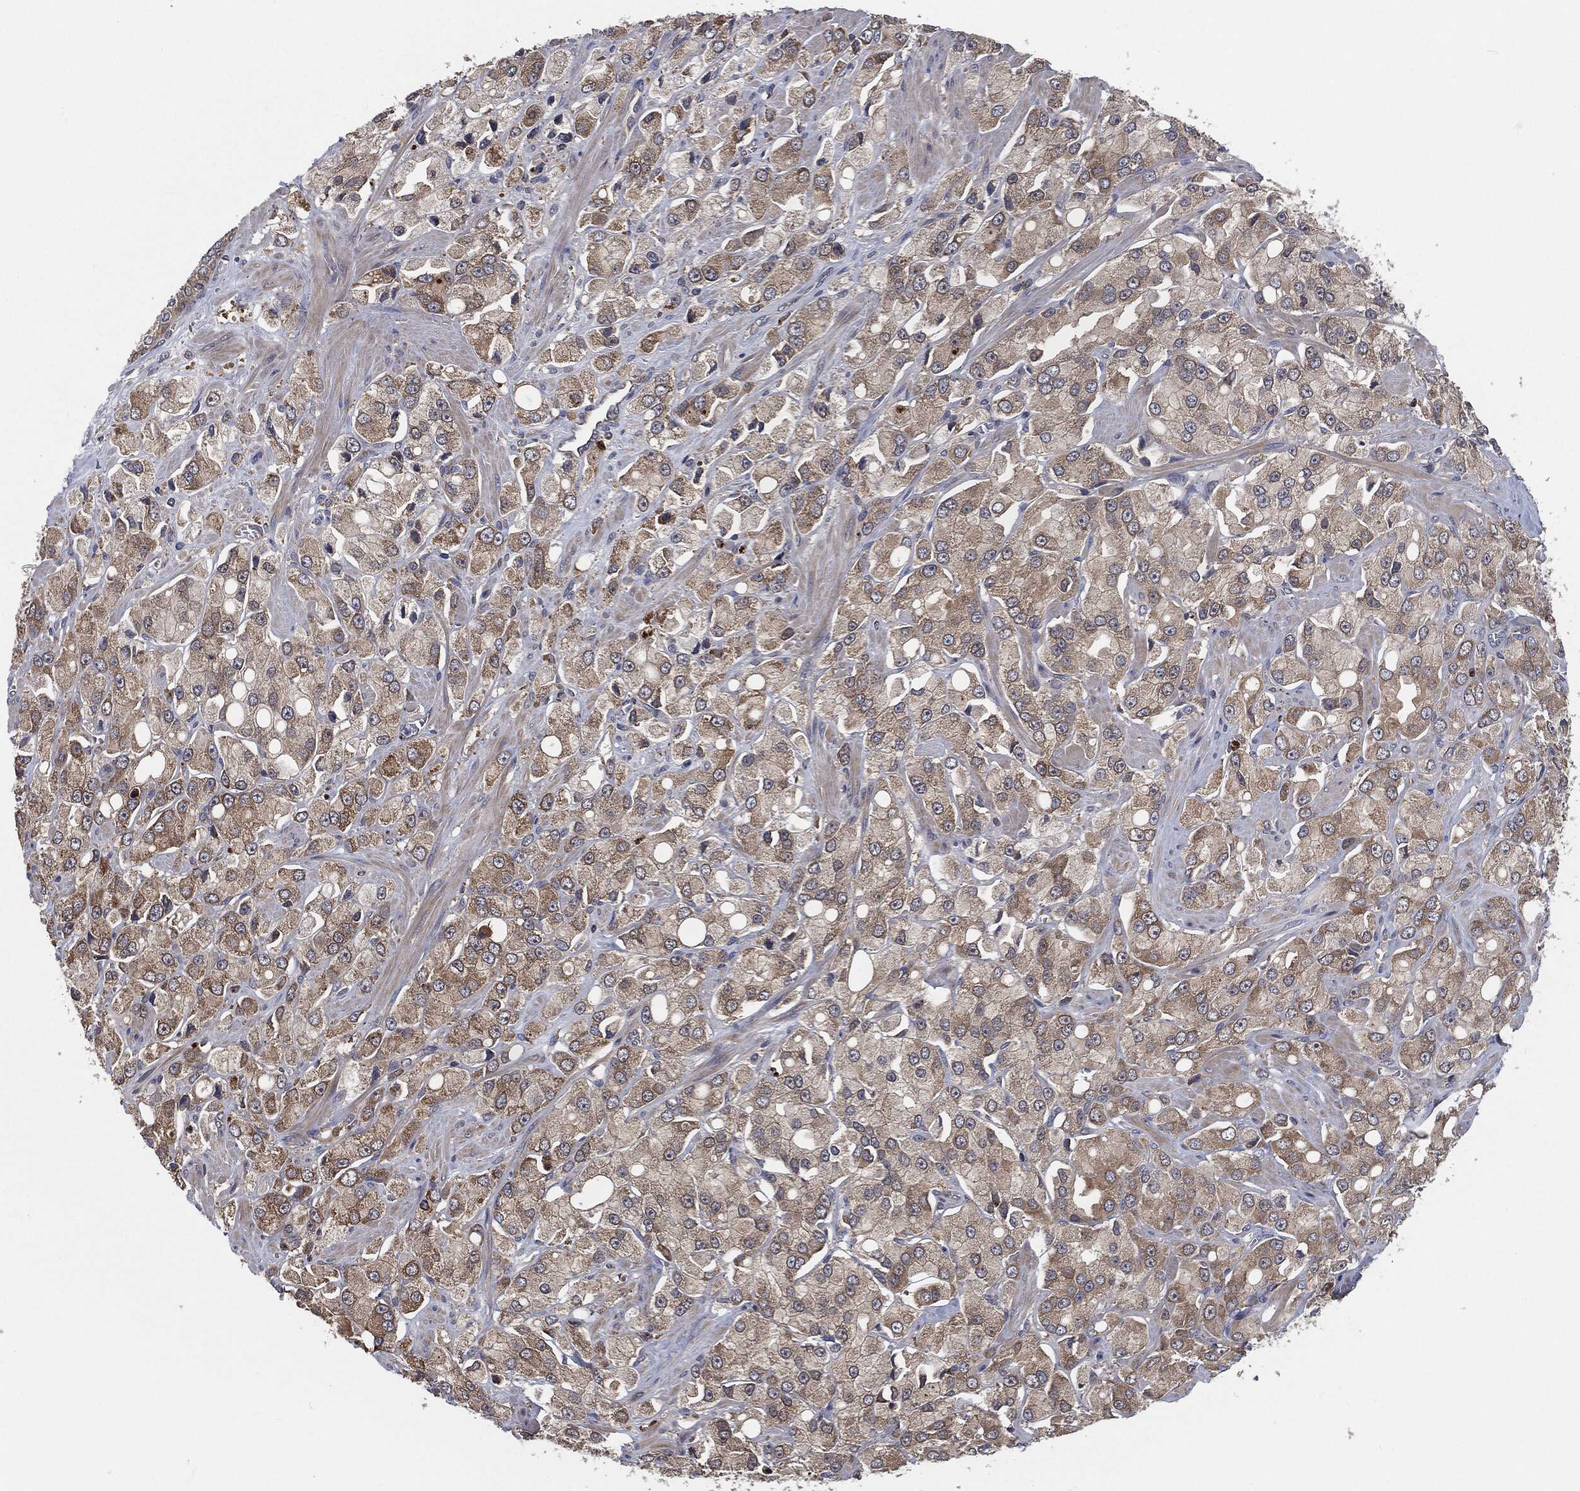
{"staining": {"intensity": "moderate", "quantity": ">75%", "location": "cytoplasmic/membranous"}, "tissue": "prostate cancer", "cell_type": "Tumor cells", "image_type": "cancer", "snomed": [{"axis": "morphology", "description": "Adenocarcinoma, NOS"}, {"axis": "topography", "description": "Prostate and seminal vesicle, NOS"}, {"axis": "topography", "description": "Prostate"}], "caption": "Adenocarcinoma (prostate) tissue reveals moderate cytoplasmic/membranous positivity in about >75% of tumor cells (brown staining indicates protein expression, while blue staining denotes nuclei).", "gene": "PRDX4", "patient": {"sex": "male", "age": 64}}